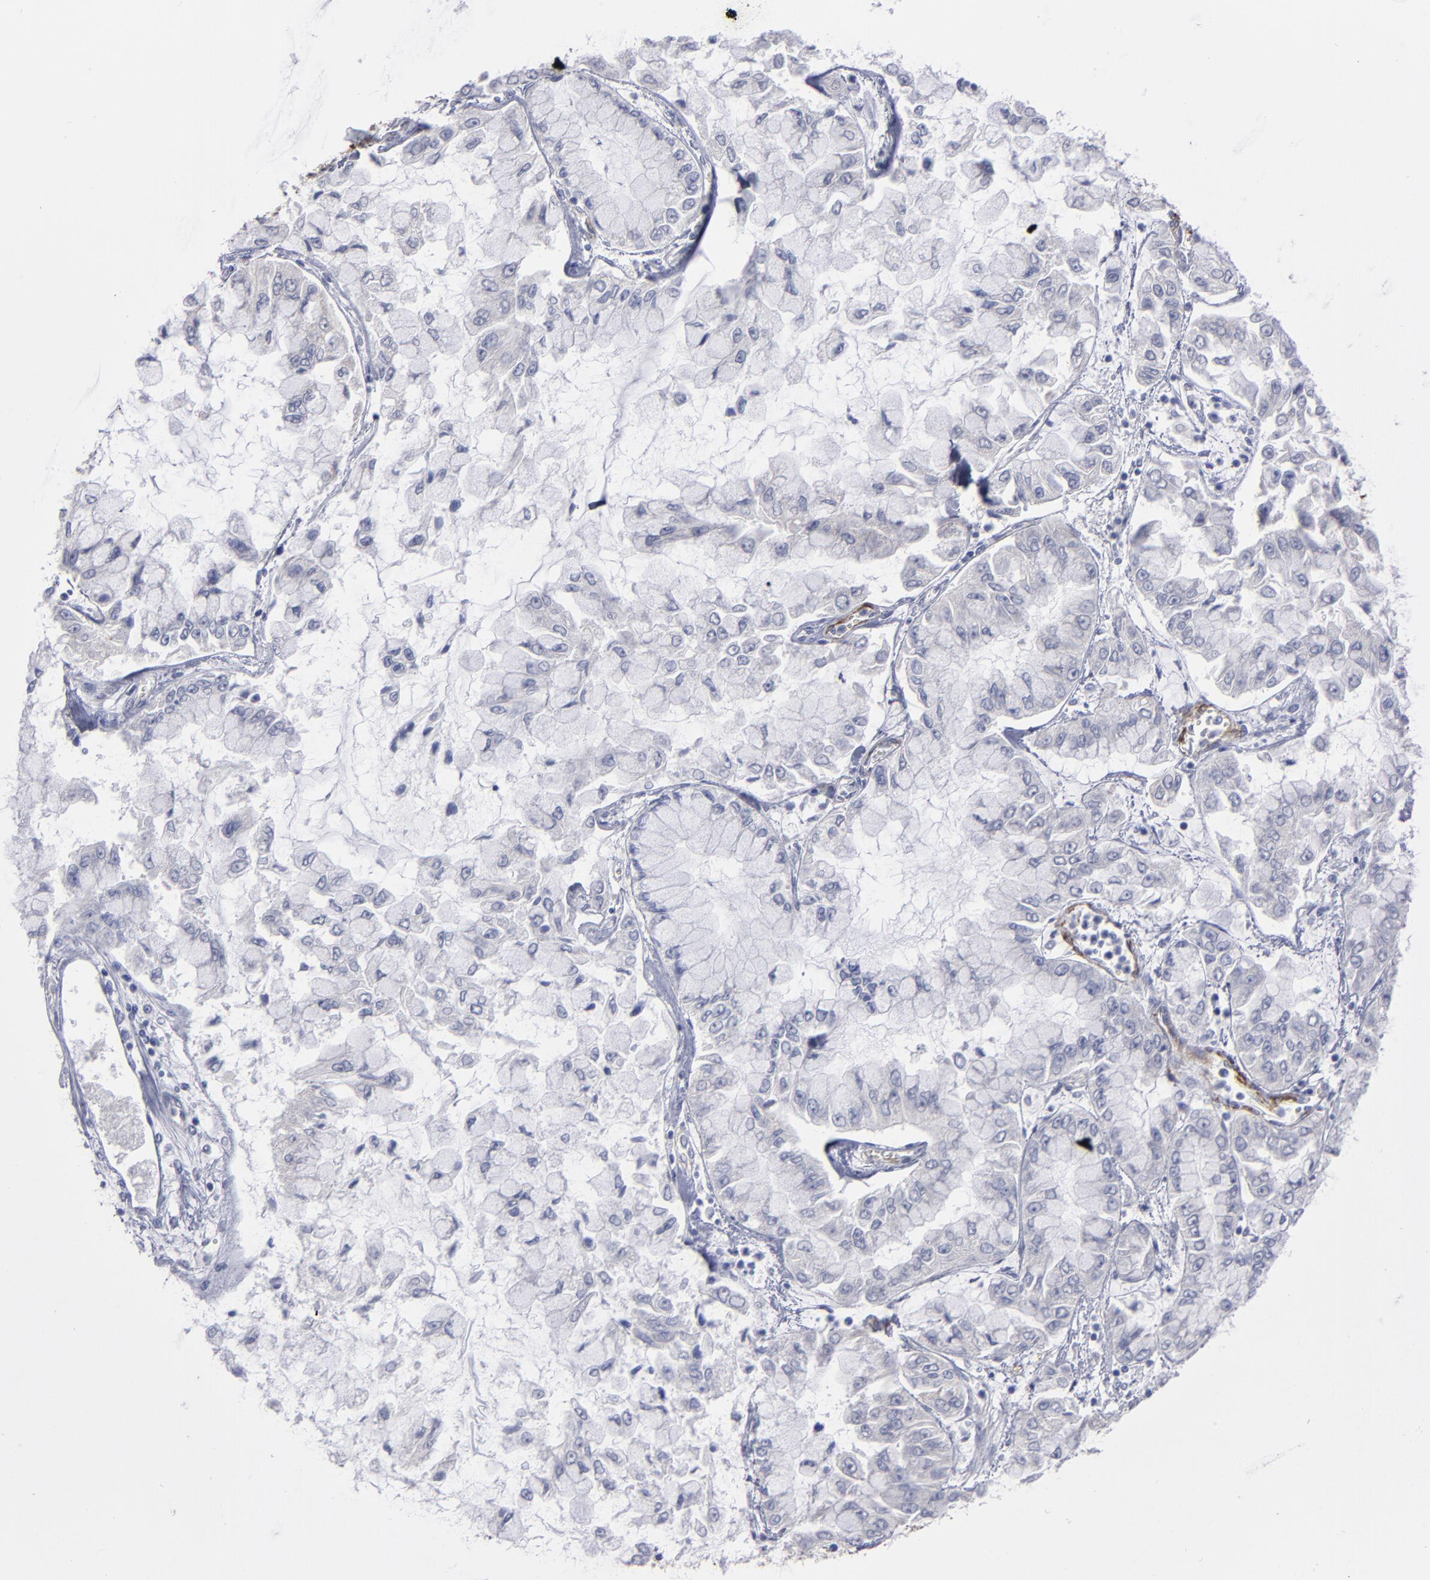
{"staining": {"intensity": "negative", "quantity": "none", "location": "none"}, "tissue": "liver cancer", "cell_type": "Tumor cells", "image_type": "cancer", "snomed": [{"axis": "morphology", "description": "Cholangiocarcinoma"}, {"axis": "topography", "description": "Liver"}], "caption": "High power microscopy image of an IHC image of liver cholangiocarcinoma, revealing no significant staining in tumor cells. The staining is performed using DAB brown chromogen with nuclei counter-stained in using hematoxylin.", "gene": "SLMAP", "patient": {"sex": "female", "age": 79}}